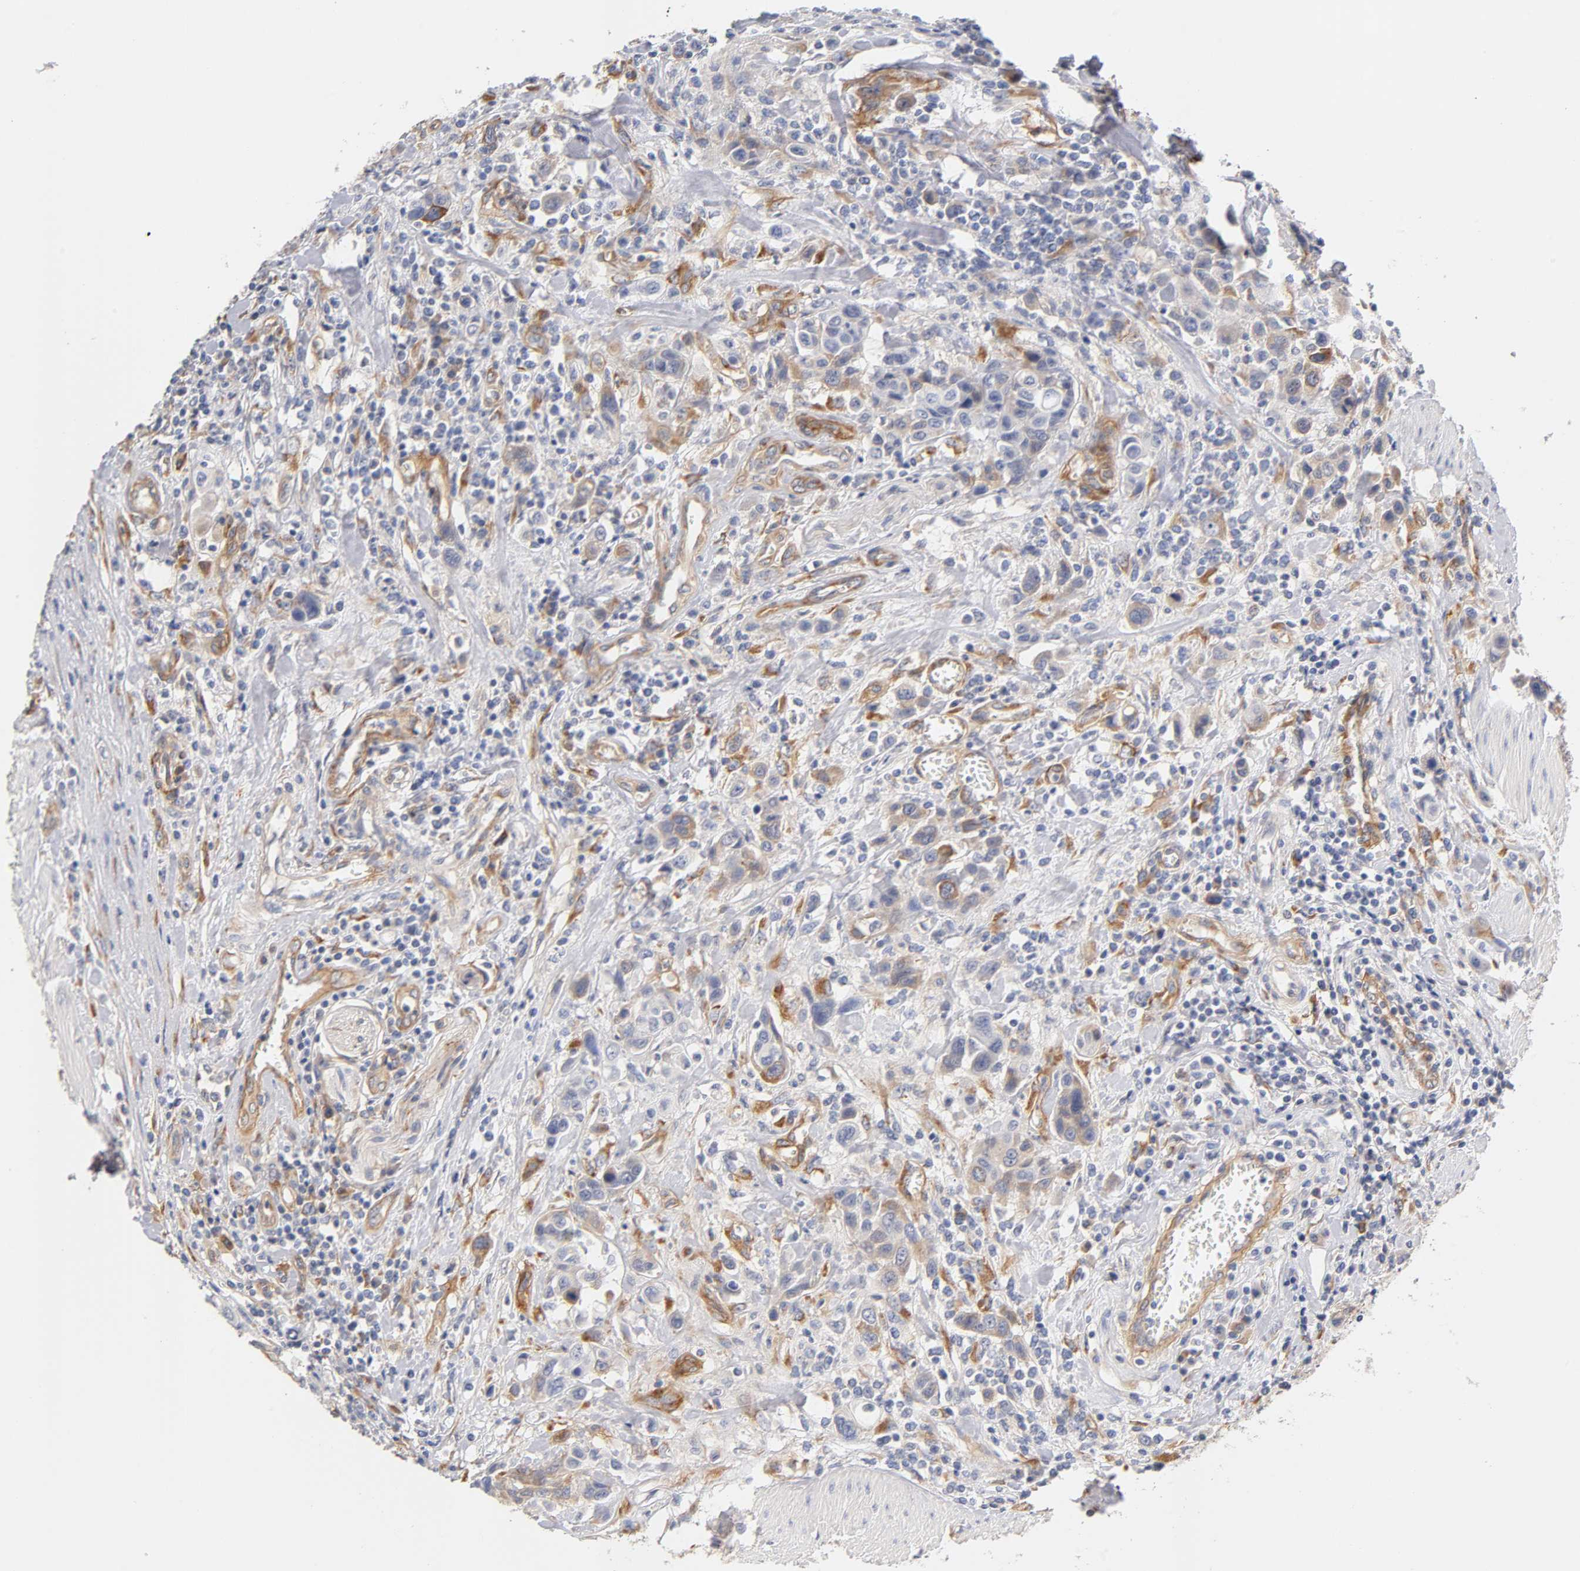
{"staining": {"intensity": "weak", "quantity": "<25%", "location": "cytoplasmic/membranous"}, "tissue": "urothelial cancer", "cell_type": "Tumor cells", "image_type": "cancer", "snomed": [{"axis": "morphology", "description": "Urothelial carcinoma, High grade"}, {"axis": "topography", "description": "Urinary bladder"}], "caption": "There is no significant positivity in tumor cells of urothelial cancer.", "gene": "LAMB1", "patient": {"sex": "male", "age": 50}}